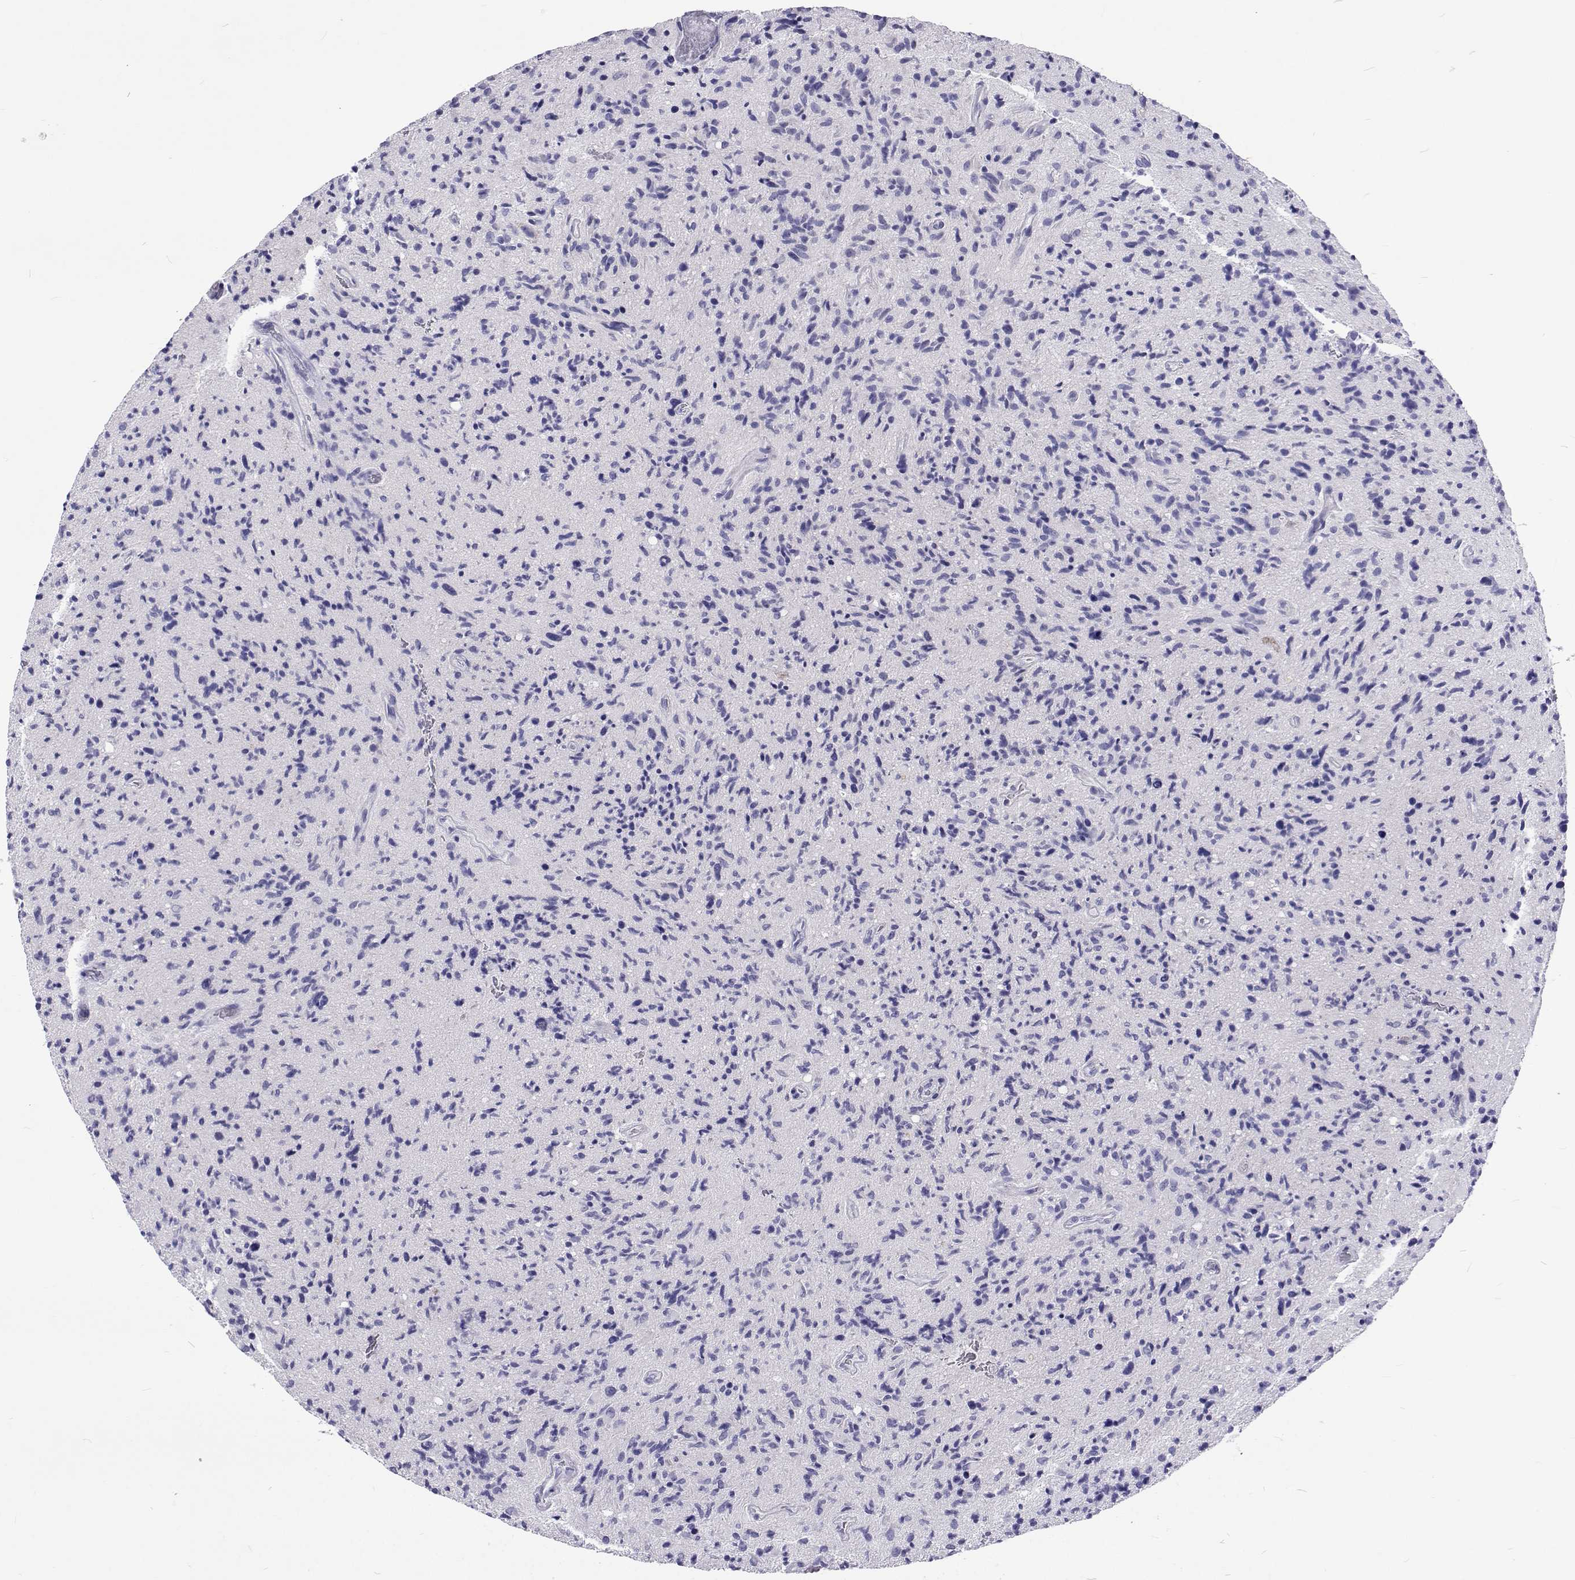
{"staining": {"intensity": "negative", "quantity": "none", "location": "none"}, "tissue": "glioma", "cell_type": "Tumor cells", "image_type": "cancer", "snomed": [{"axis": "morphology", "description": "Glioma, malignant, High grade"}, {"axis": "topography", "description": "Brain"}], "caption": "IHC histopathology image of malignant glioma (high-grade) stained for a protein (brown), which exhibits no staining in tumor cells. The staining was performed using DAB (3,3'-diaminobenzidine) to visualize the protein expression in brown, while the nuclei were stained in blue with hematoxylin (Magnification: 20x).", "gene": "UMODL1", "patient": {"sex": "male", "age": 54}}